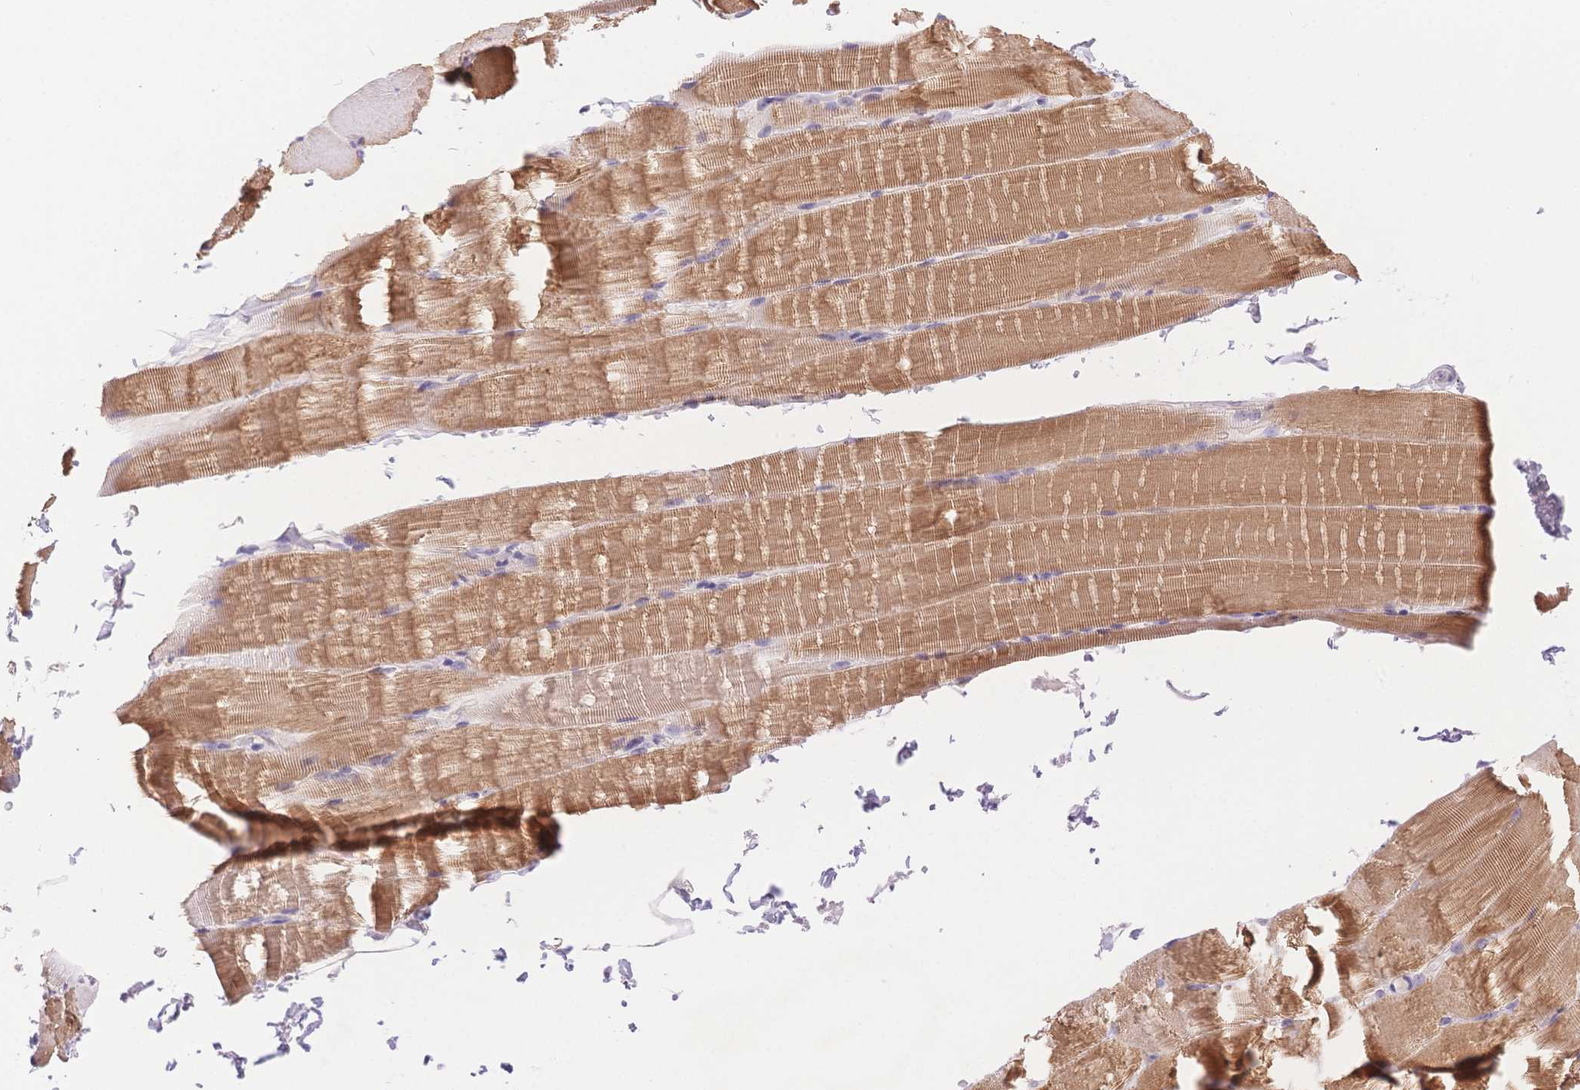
{"staining": {"intensity": "moderate", "quantity": ">75%", "location": "cytoplasmic/membranous"}, "tissue": "skeletal muscle", "cell_type": "Myocytes", "image_type": "normal", "snomed": [{"axis": "morphology", "description": "Normal tissue, NOS"}, {"axis": "topography", "description": "Skeletal muscle"}], "caption": "An image of skeletal muscle stained for a protein displays moderate cytoplasmic/membranous brown staining in myocytes. (DAB (3,3'-diaminobenzidine) IHC, brown staining for protein, blue staining for nuclei).", "gene": "MYOM1", "patient": {"sex": "female", "age": 37}}